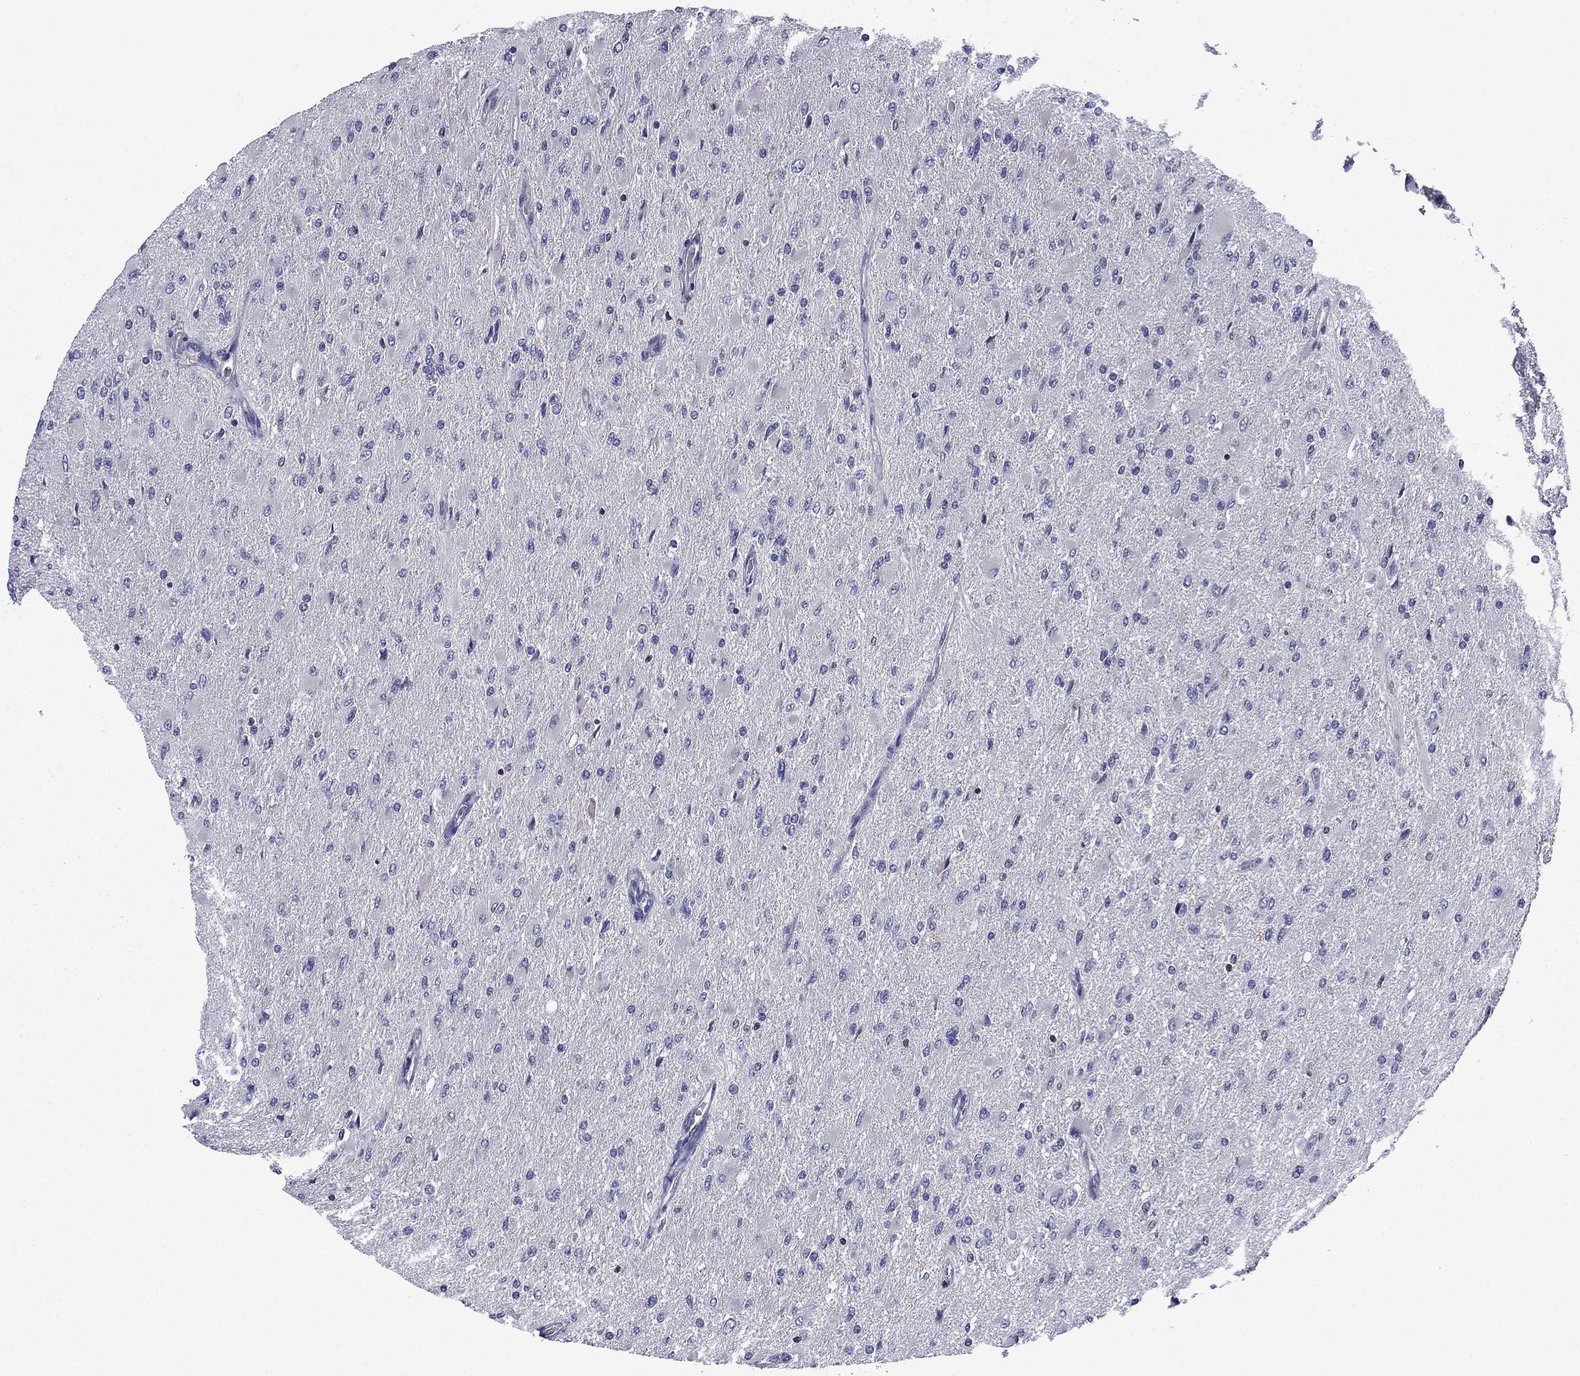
{"staining": {"intensity": "negative", "quantity": "none", "location": "none"}, "tissue": "glioma", "cell_type": "Tumor cells", "image_type": "cancer", "snomed": [{"axis": "morphology", "description": "Glioma, malignant, High grade"}, {"axis": "topography", "description": "Cerebral cortex"}], "caption": "Tumor cells are negative for brown protein staining in glioma.", "gene": "ARHGAP45", "patient": {"sex": "female", "age": 36}}